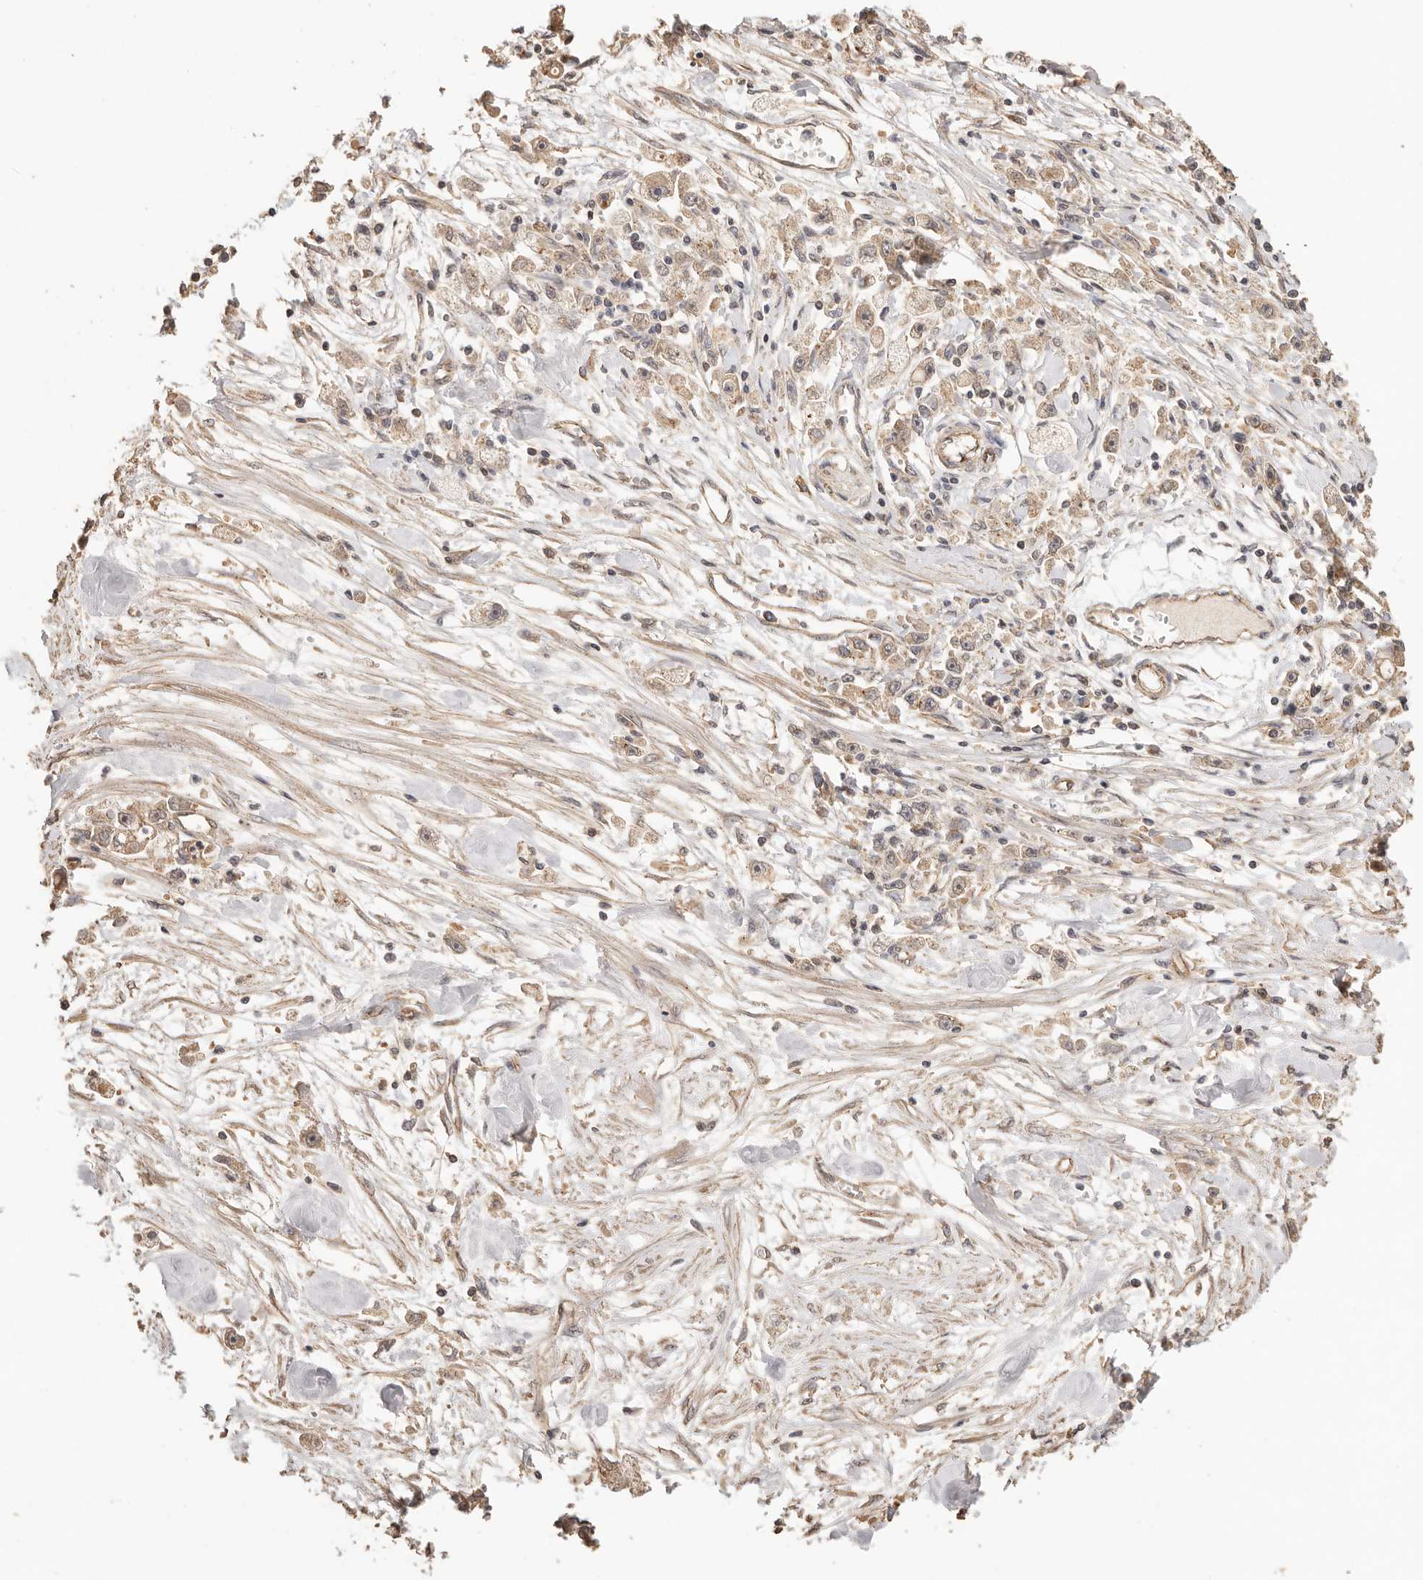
{"staining": {"intensity": "weak", "quantity": ">75%", "location": "cytoplasmic/membranous"}, "tissue": "stomach cancer", "cell_type": "Tumor cells", "image_type": "cancer", "snomed": [{"axis": "morphology", "description": "Adenocarcinoma, NOS"}, {"axis": "topography", "description": "Stomach"}], "caption": "This photomicrograph exhibits stomach cancer stained with immunohistochemistry to label a protein in brown. The cytoplasmic/membranous of tumor cells show weak positivity for the protein. Nuclei are counter-stained blue.", "gene": "AFDN", "patient": {"sex": "female", "age": 59}}